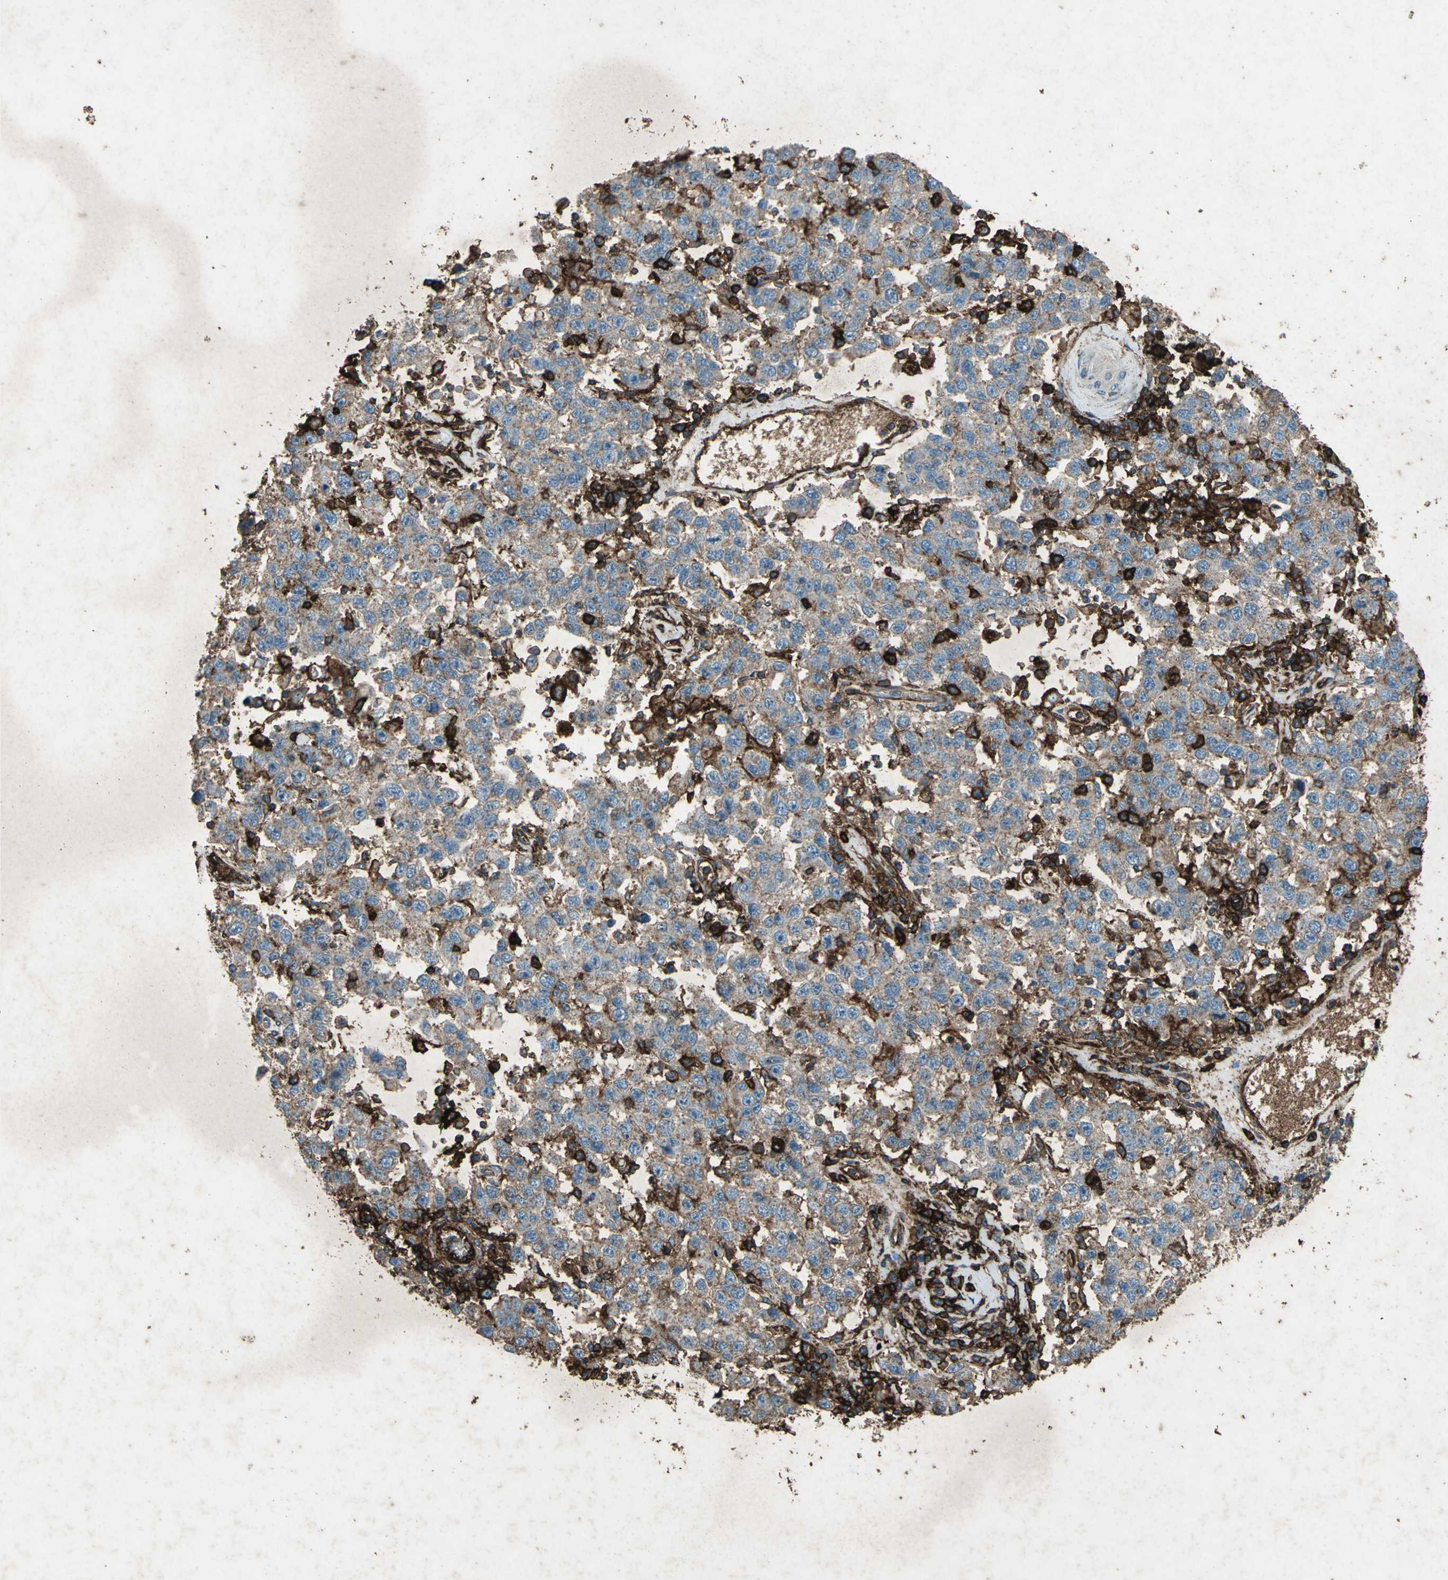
{"staining": {"intensity": "weak", "quantity": ">75%", "location": "cytoplasmic/membranous"}, "tissue": "testis cancer", "cell_type": "Tumor cells", "image_type": "cancer", "snomed": [{"axis": "morphology", "description": "Seminoma, NOS"}, {"axis": "topography", "description": "Testis"}], "caption": "A brown stain highlights weak cytoplasmic/membranous expression of a protein in testis seminoma tumor cells.", "gene": "CCR6", "patient": {"sex": "male", "age": 41}}